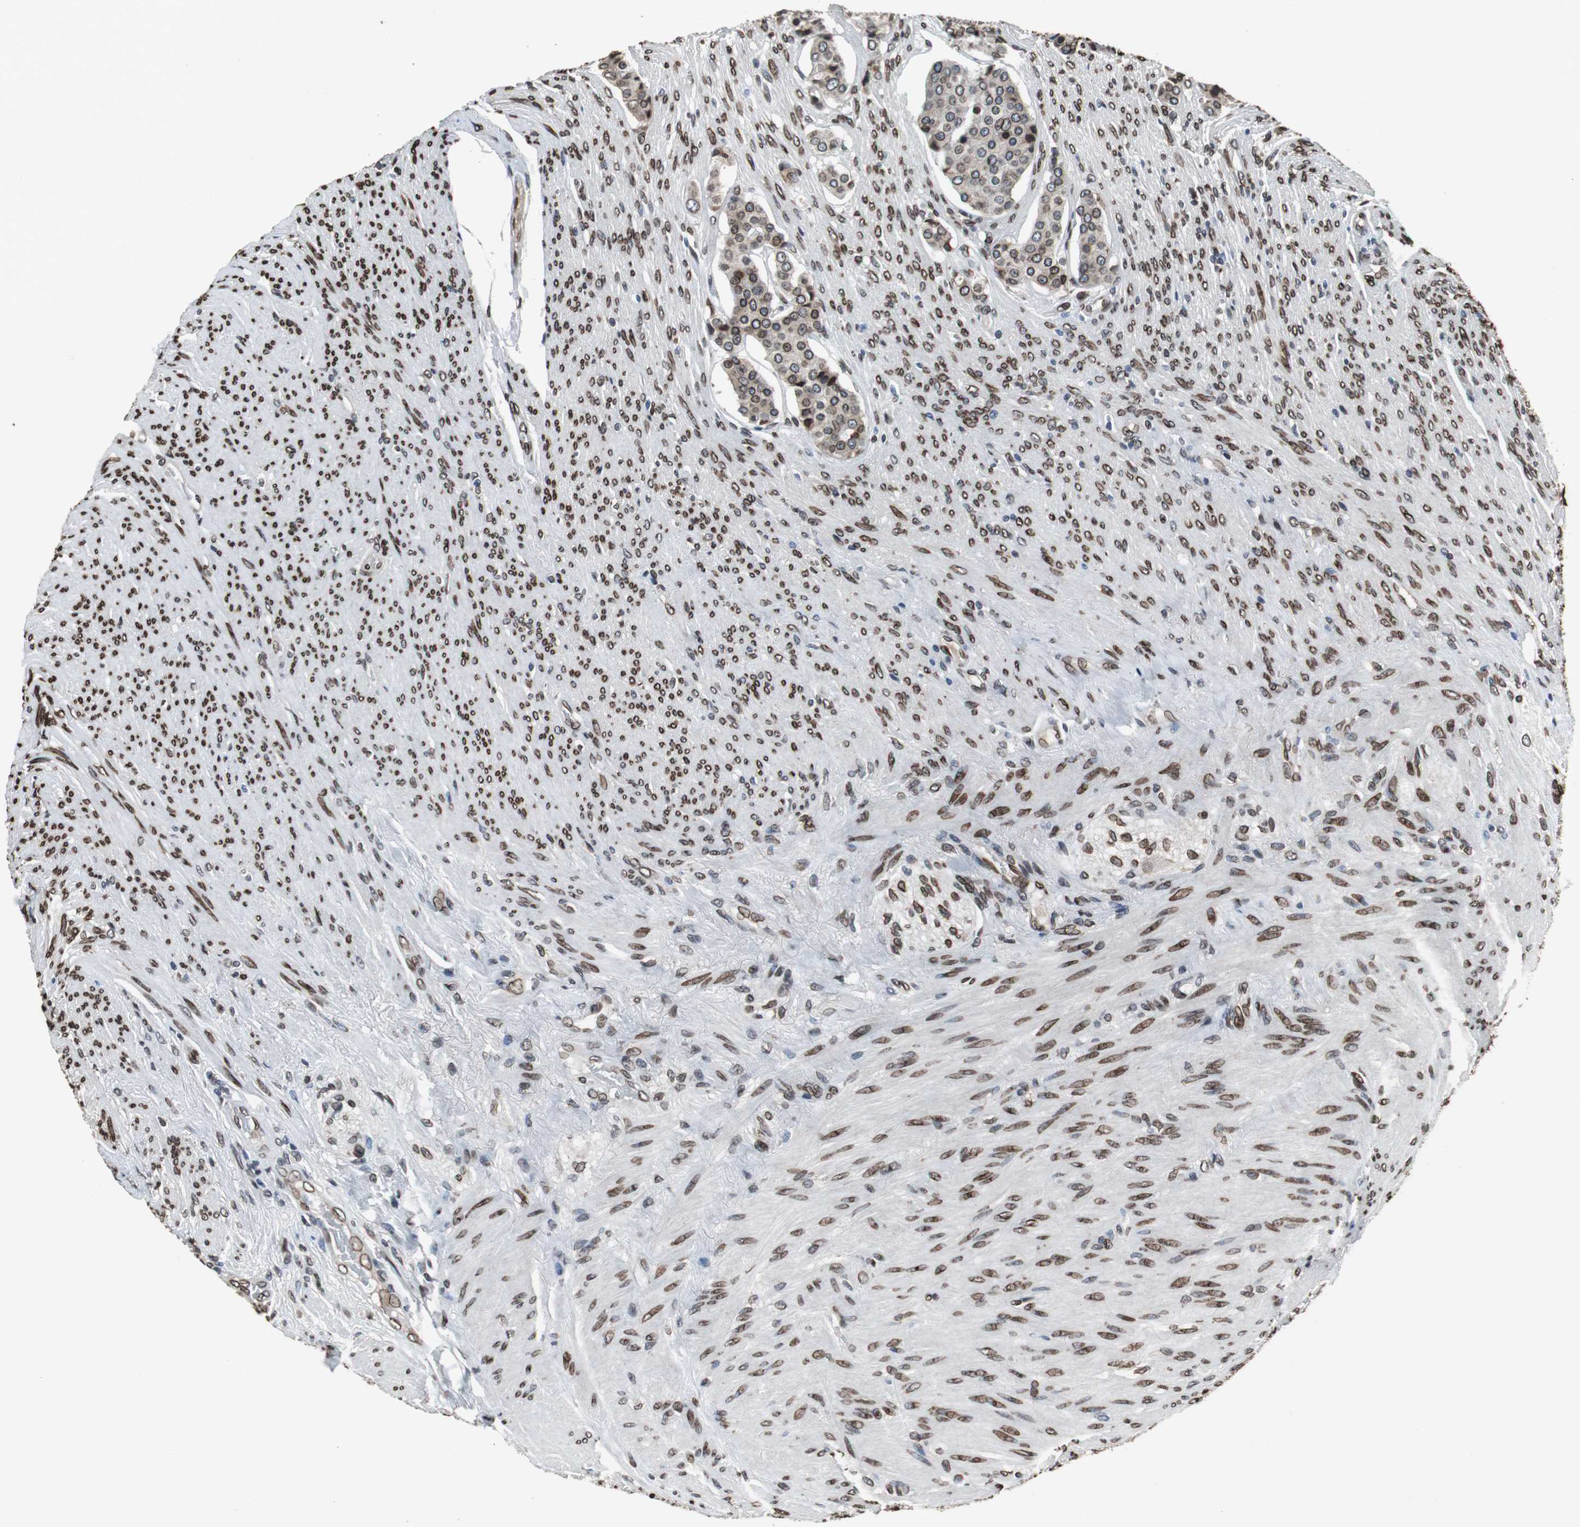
{"staining": {"intensity": "strong", "quantity": ">75%", "location": "cytoplasmic/membranous,nuclear"}, "tissue": "carcinoid", "cell_type": "Tumor cells", "image_type": "cancer", "snomed": [{"axis": "morphology", "description": "Carcinoid, malignant, NOS"}, {"axis": "topography", "description": "Colon"}], "caption": "High-magnification brightfield microscopy of carcinoid stained with DAB (3,3'-diaminobenzidine) (brown) and counterstained with hematoxylin (blue). tumor cells exhibit strong cytoplasmic/membranous and nuclear positivity is present in about>75% of cells.", "gene": "LMNA", "patient": {"sex": "female", "age": 61}}